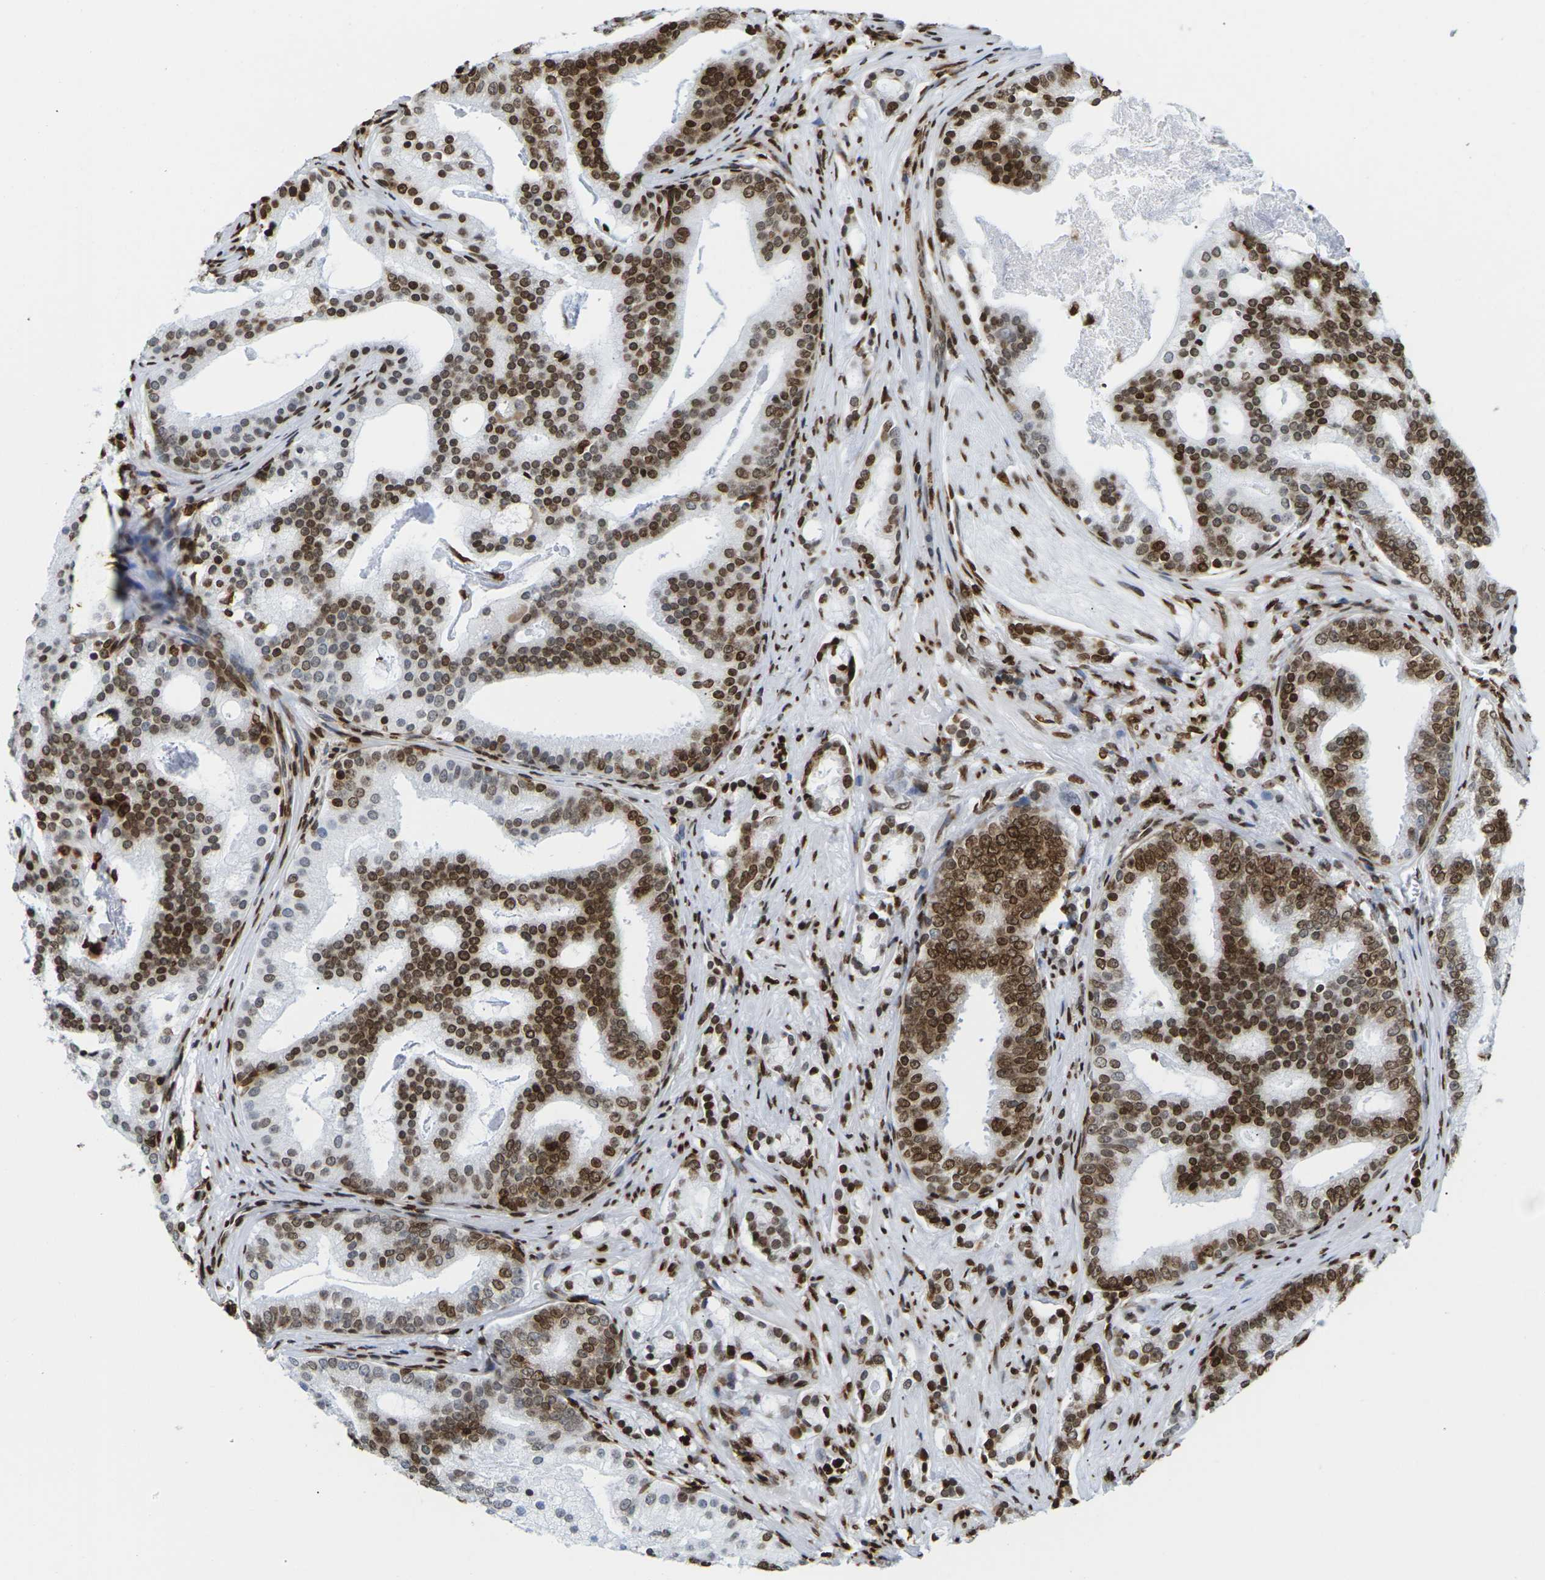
{"staining": {"intensity": "strong", "quantity": ">75%", "location": "nuclear"}, "tissue": "prostate cancer", "cell_type": "Tumor cells", "image_type": "cancer", "snomed": [{"axis": "morphology", "description": "Adenocarcinoma, Low grade"}, {"axis": "topography", "description": "Prostate"}], "caption": "Protein expression analysis of prostate adenocarcinoma (low-grade) shows strong nuclear expression in approximately >75% of tumor cells.", "gene": "H2AC21", "patient": {"sex": "male", "age": 58}}